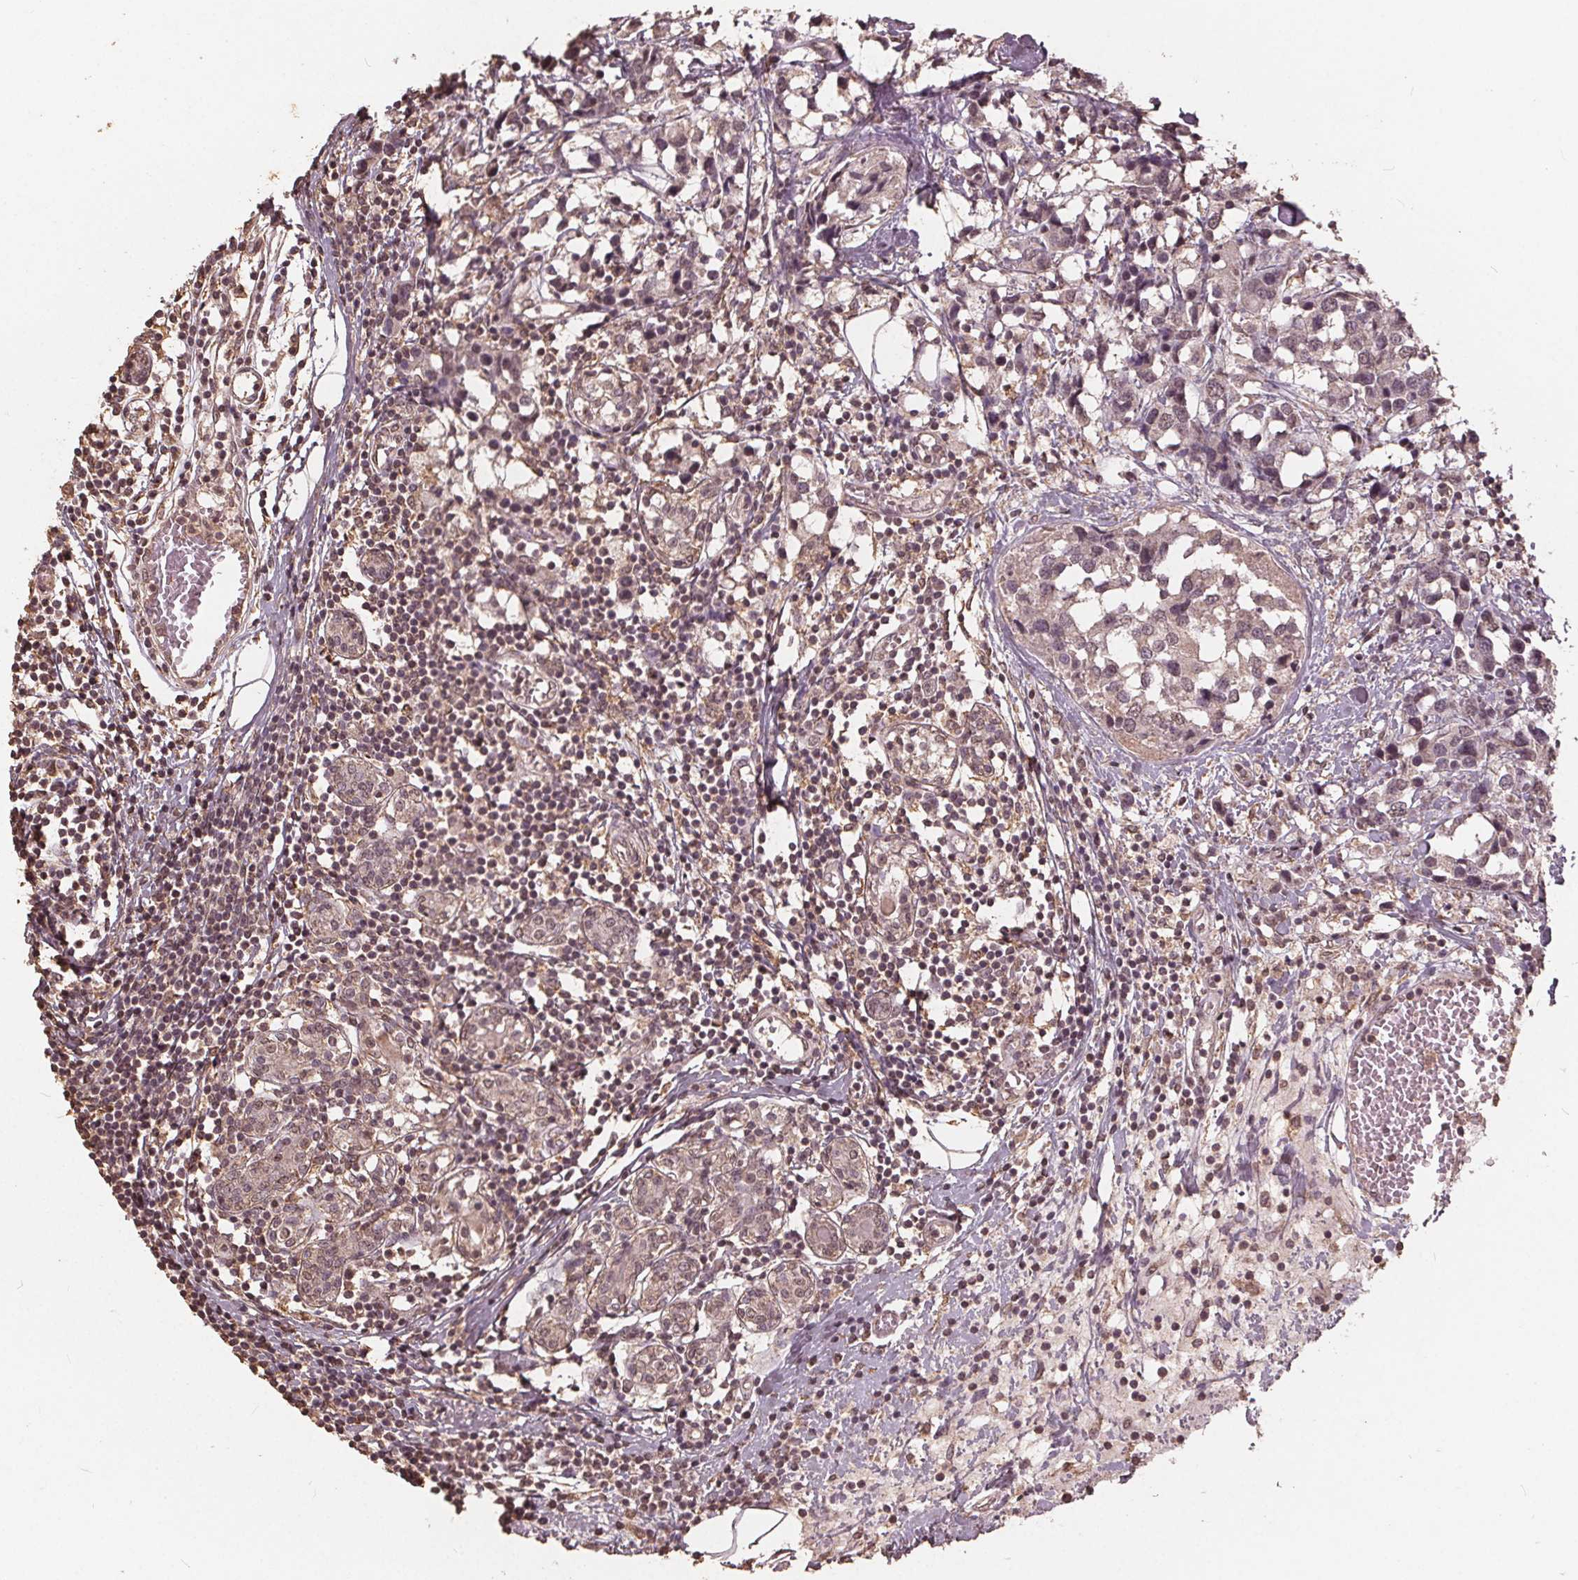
{"staining": {"intensity": "weak", "quantity": "<25%", "location": "nuclear"}, "tissue": "breast cancer", "cell_type": "Tumor cells", "image_type": "cancer", "snomed": [{"axis": "morphology", "description": "Lobular carcinoma"}, {"axis": "topography", "description": "Breast"}], "caption": "An immunohistochemistry (IHC) histopathology image of breast cancer is shown. There is no staining in tumor cells of breast cancer.", "gene": "DSG3", "patient": {"sex": "female", "age": 59}}